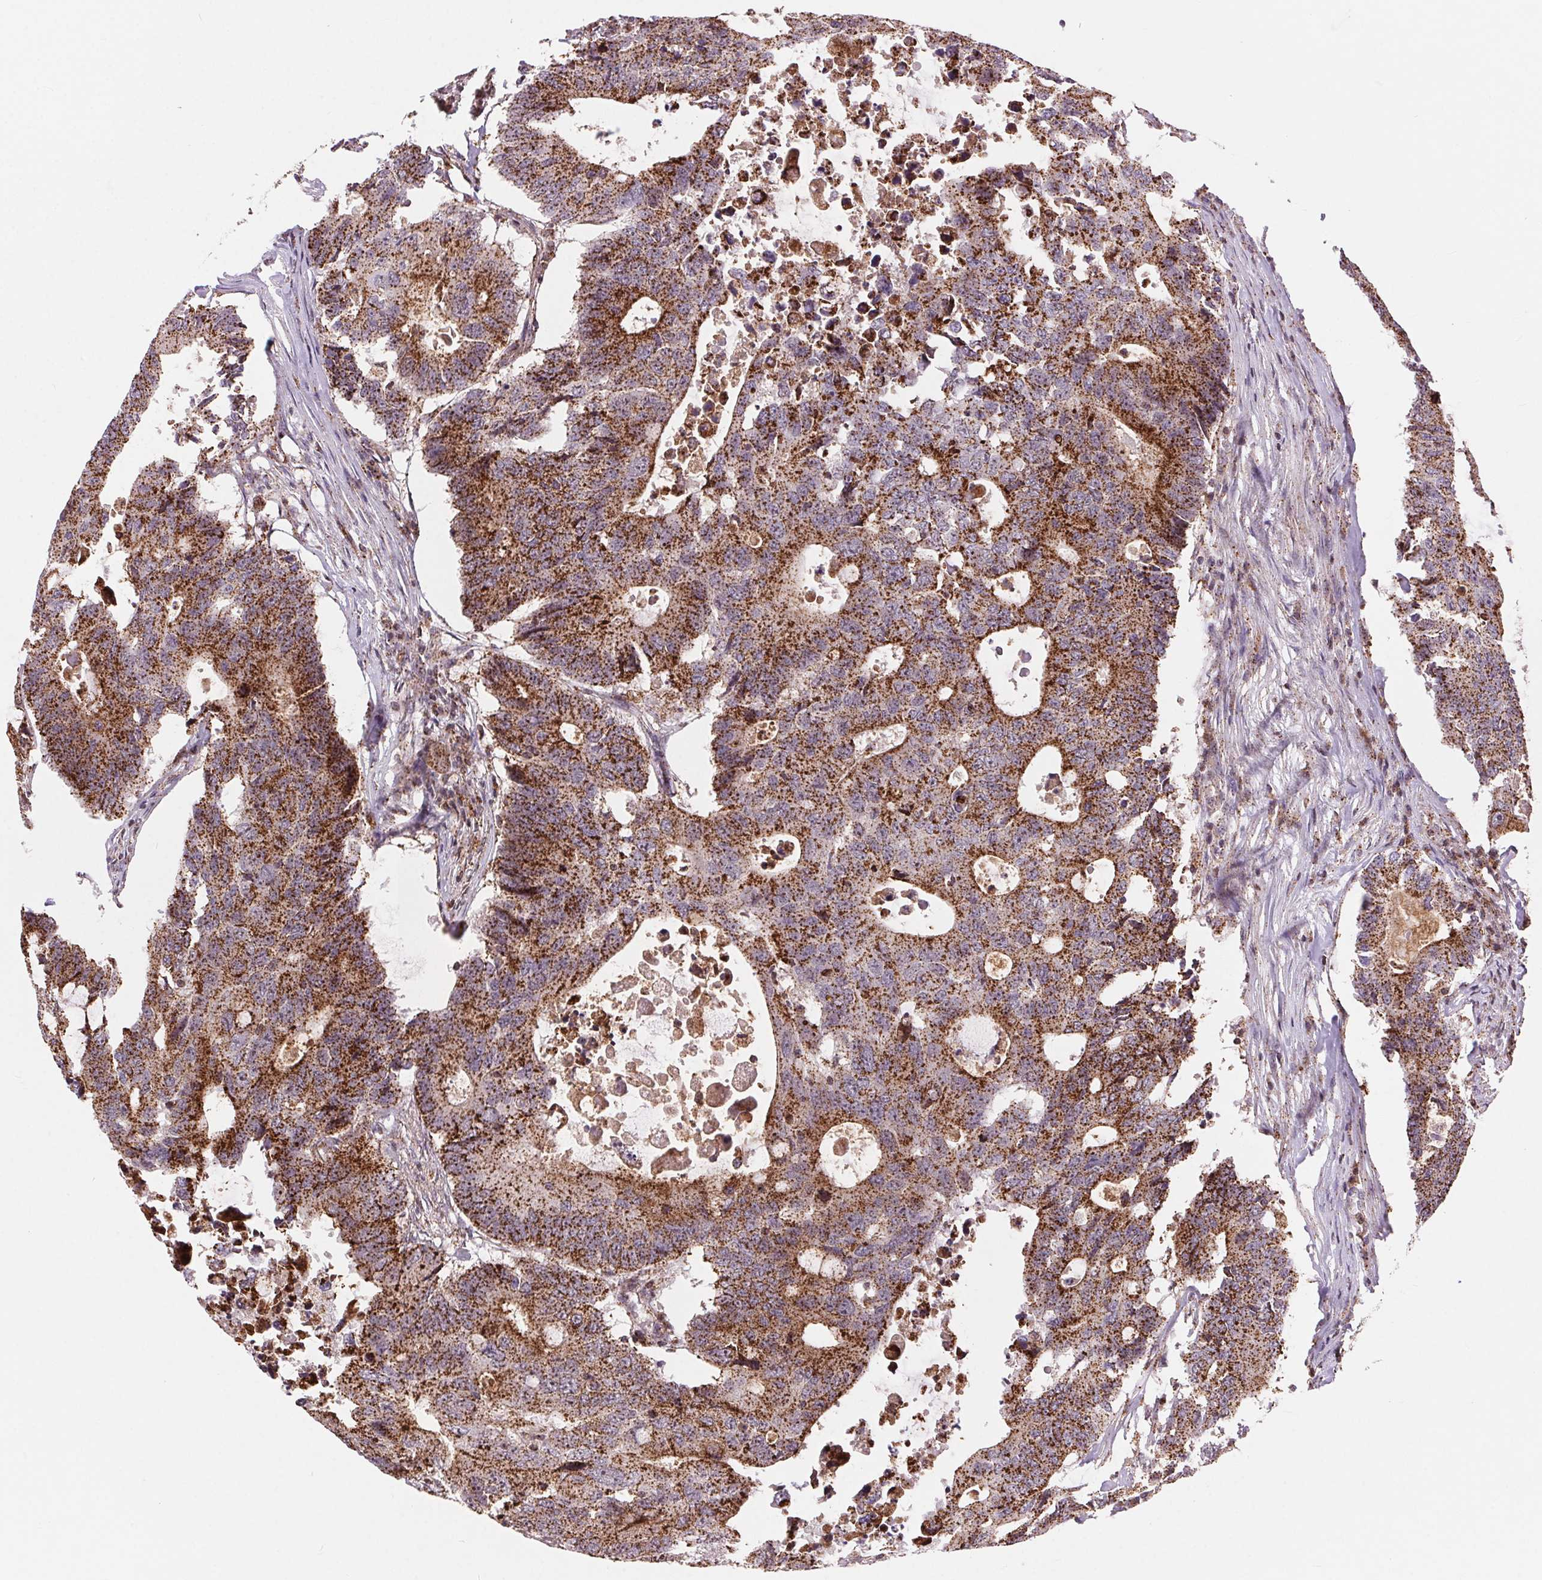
{"staining": {"intensity": "strong", "quantity": ">75%", "location": "cytoplasmic/membranous"}, "tissue": "colorectal cancer", "cell_type": "Tumor cells", "image_type": "cancer", "snomed": [{"axis": "morphology", "description": "Adenocarcinoma, NOS"}, {"axis": "topography", "description": "Colon"}], "caption": "IHC of colorectal cancer (adenocarcinoma) exhibits high levels of strong cytoplasmic/membranous staining in approximately >75% of tumor cells.", "gene": "CHMP4B", "patient": {"sex": "male", "age": 71}}